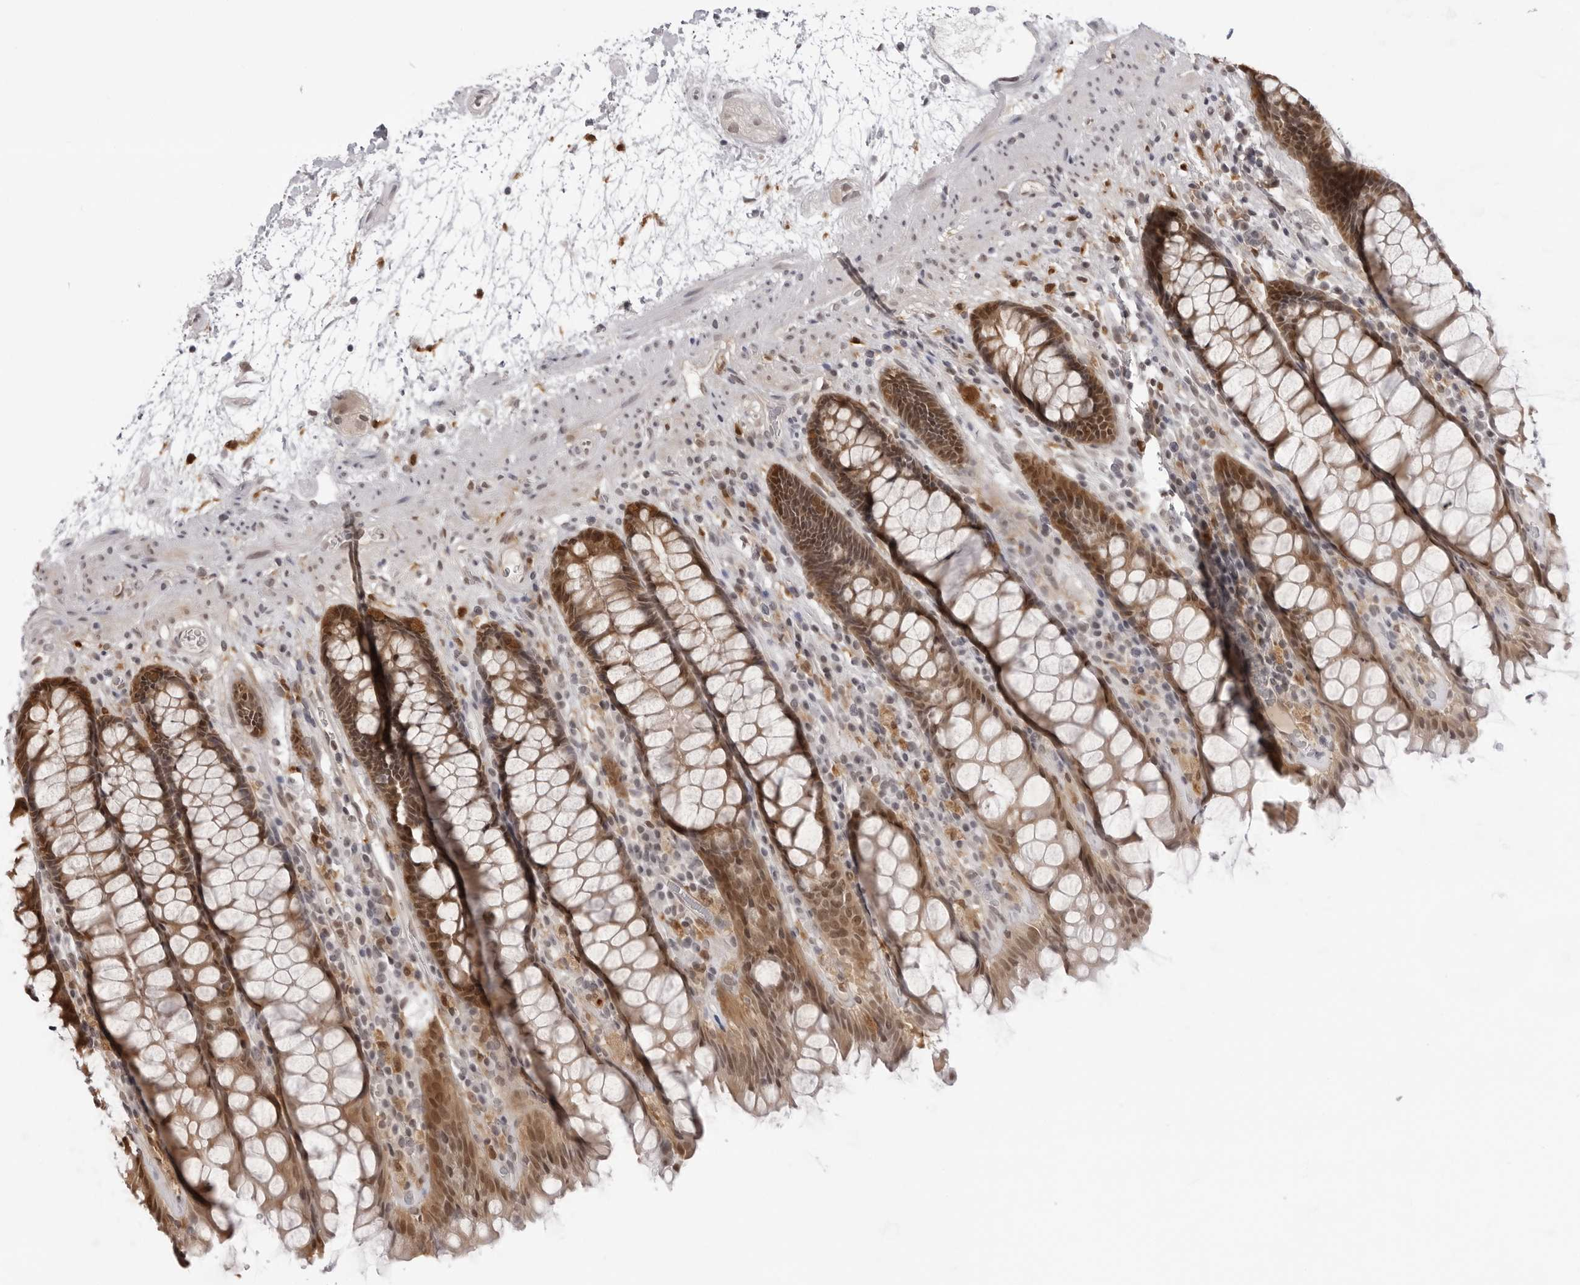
{"staining": {"intensity": "moderate", "quantity": ">75%", "location": "cytoplasmic/membranous,nuclear"}, "tissue": "rectum", "cell_type": "Glandular cells", "image_type": "normal", "snomed": [{"axis": "morphology", "description": "Normal tissue, NOS"}, {"axis": "topography", "description": "Rectum"}], "caption": "Rectum stained with DAB (3,3'-diaminobenzidine) IHC displays medium levels of moderate cytoplasmic/membranous,nuclear positivity in approximately >75% of glandular cells. The staining was performed using DAB, with brown indicating positive protein expression. Nuclei are stained blue with hematoxylin.", "gene": "SRGAP2", "patient": {"sex": "male", "age": 64}}